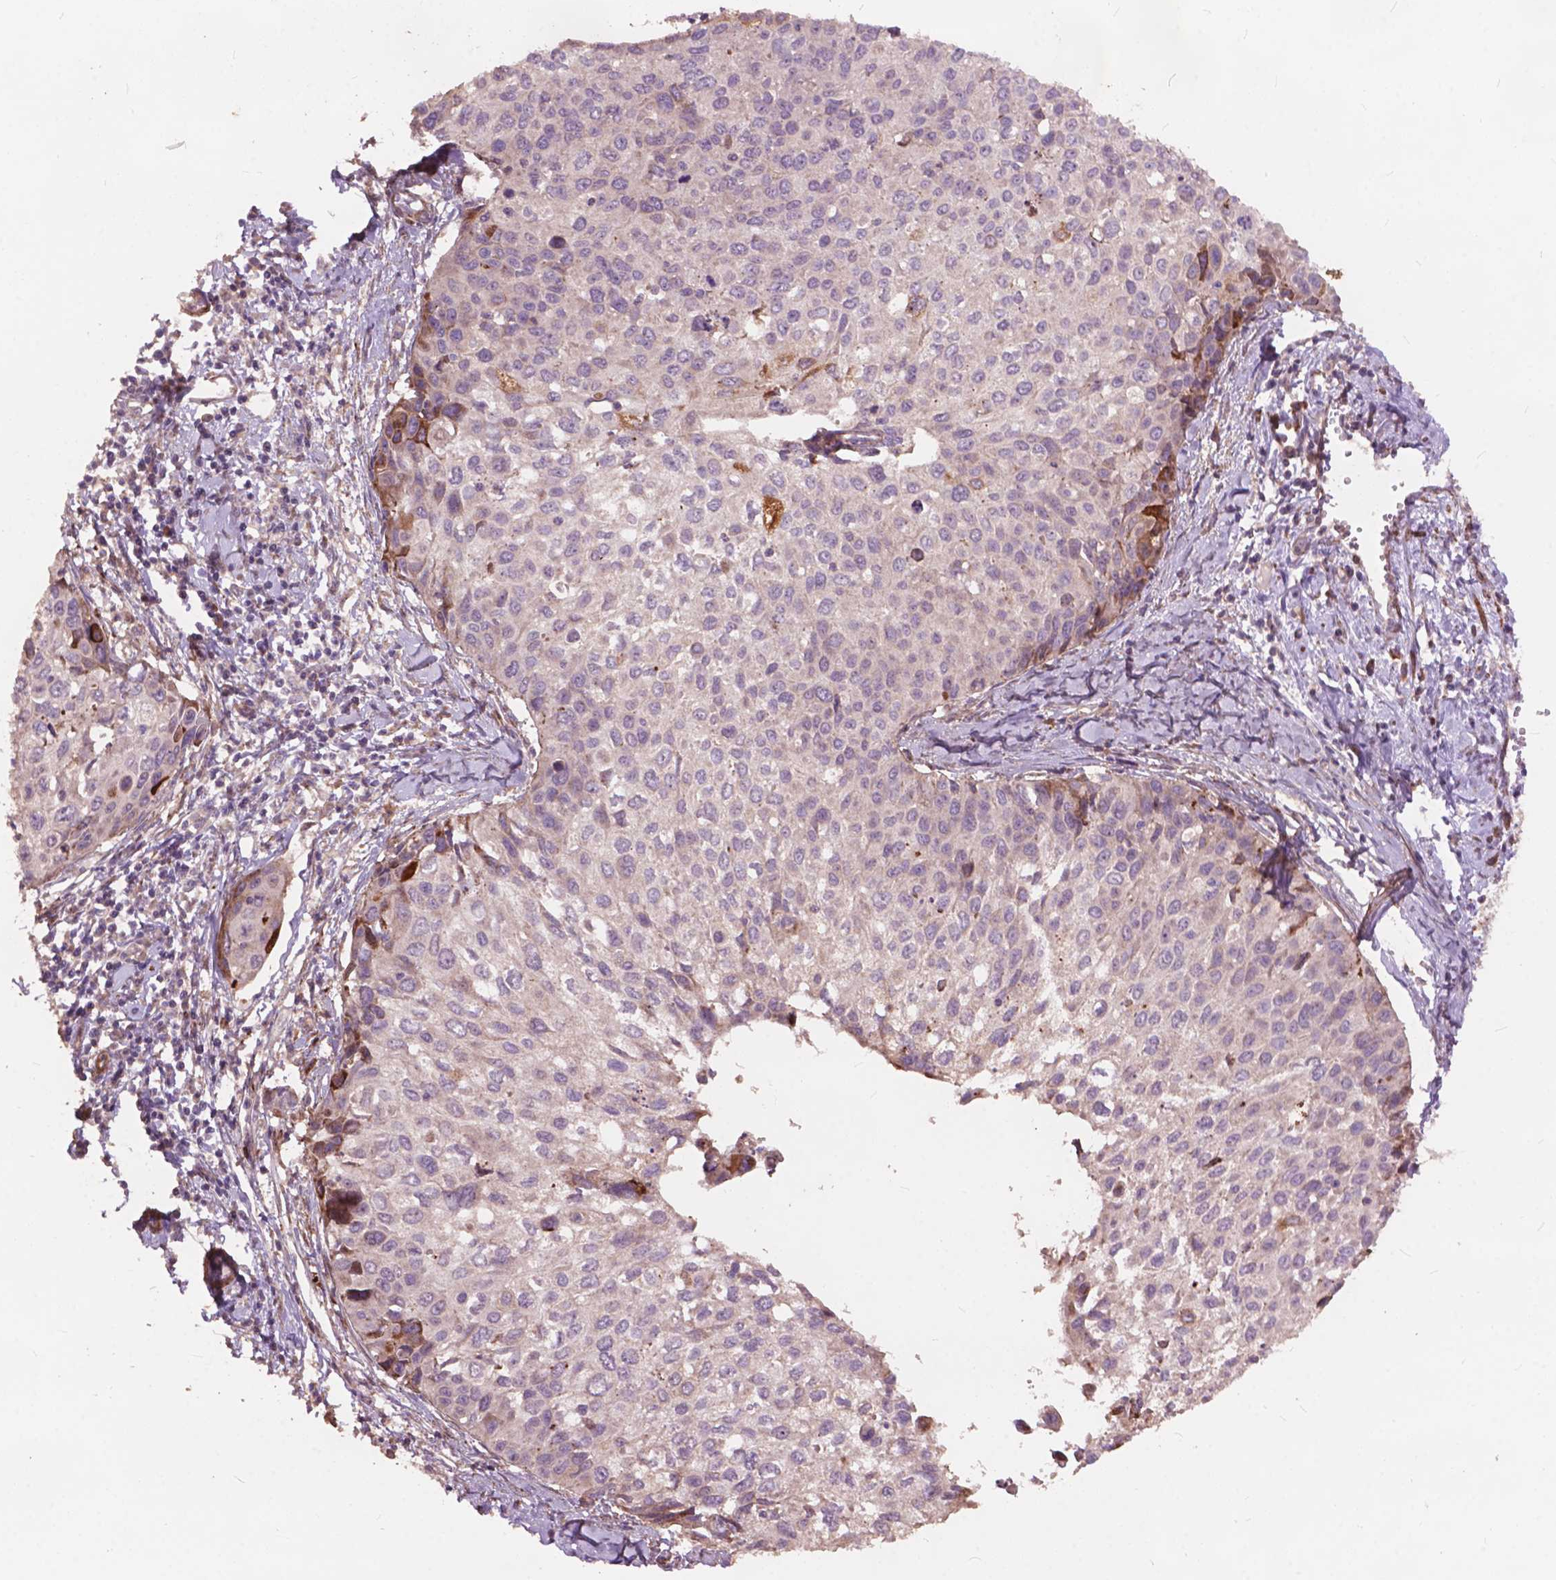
{"staining": {"intensity": "negative", "quantity": "none", "location": "none"}, "tissue": "cervical cancer", "cell_type": "Tumor cells", "image_type": "cancer", "snomed": [{"axis": "morphology", "description": "Squamous cell carcinoma, NOS"}, {"axis": "topography", "description": "Cervix"}], "caption": "Immunohistochemical staining of cervical cancer (squamous cell carcinoma) exhibits no significant positivity in tumor cells. The staining was performed using DAB to visualize the protein expression in brown, while the nuclei were stained in blue with hematoxylin (Magnification: 20x).", "gene": "FNIP1", "patient": {"sex": "female", "age": 50}}